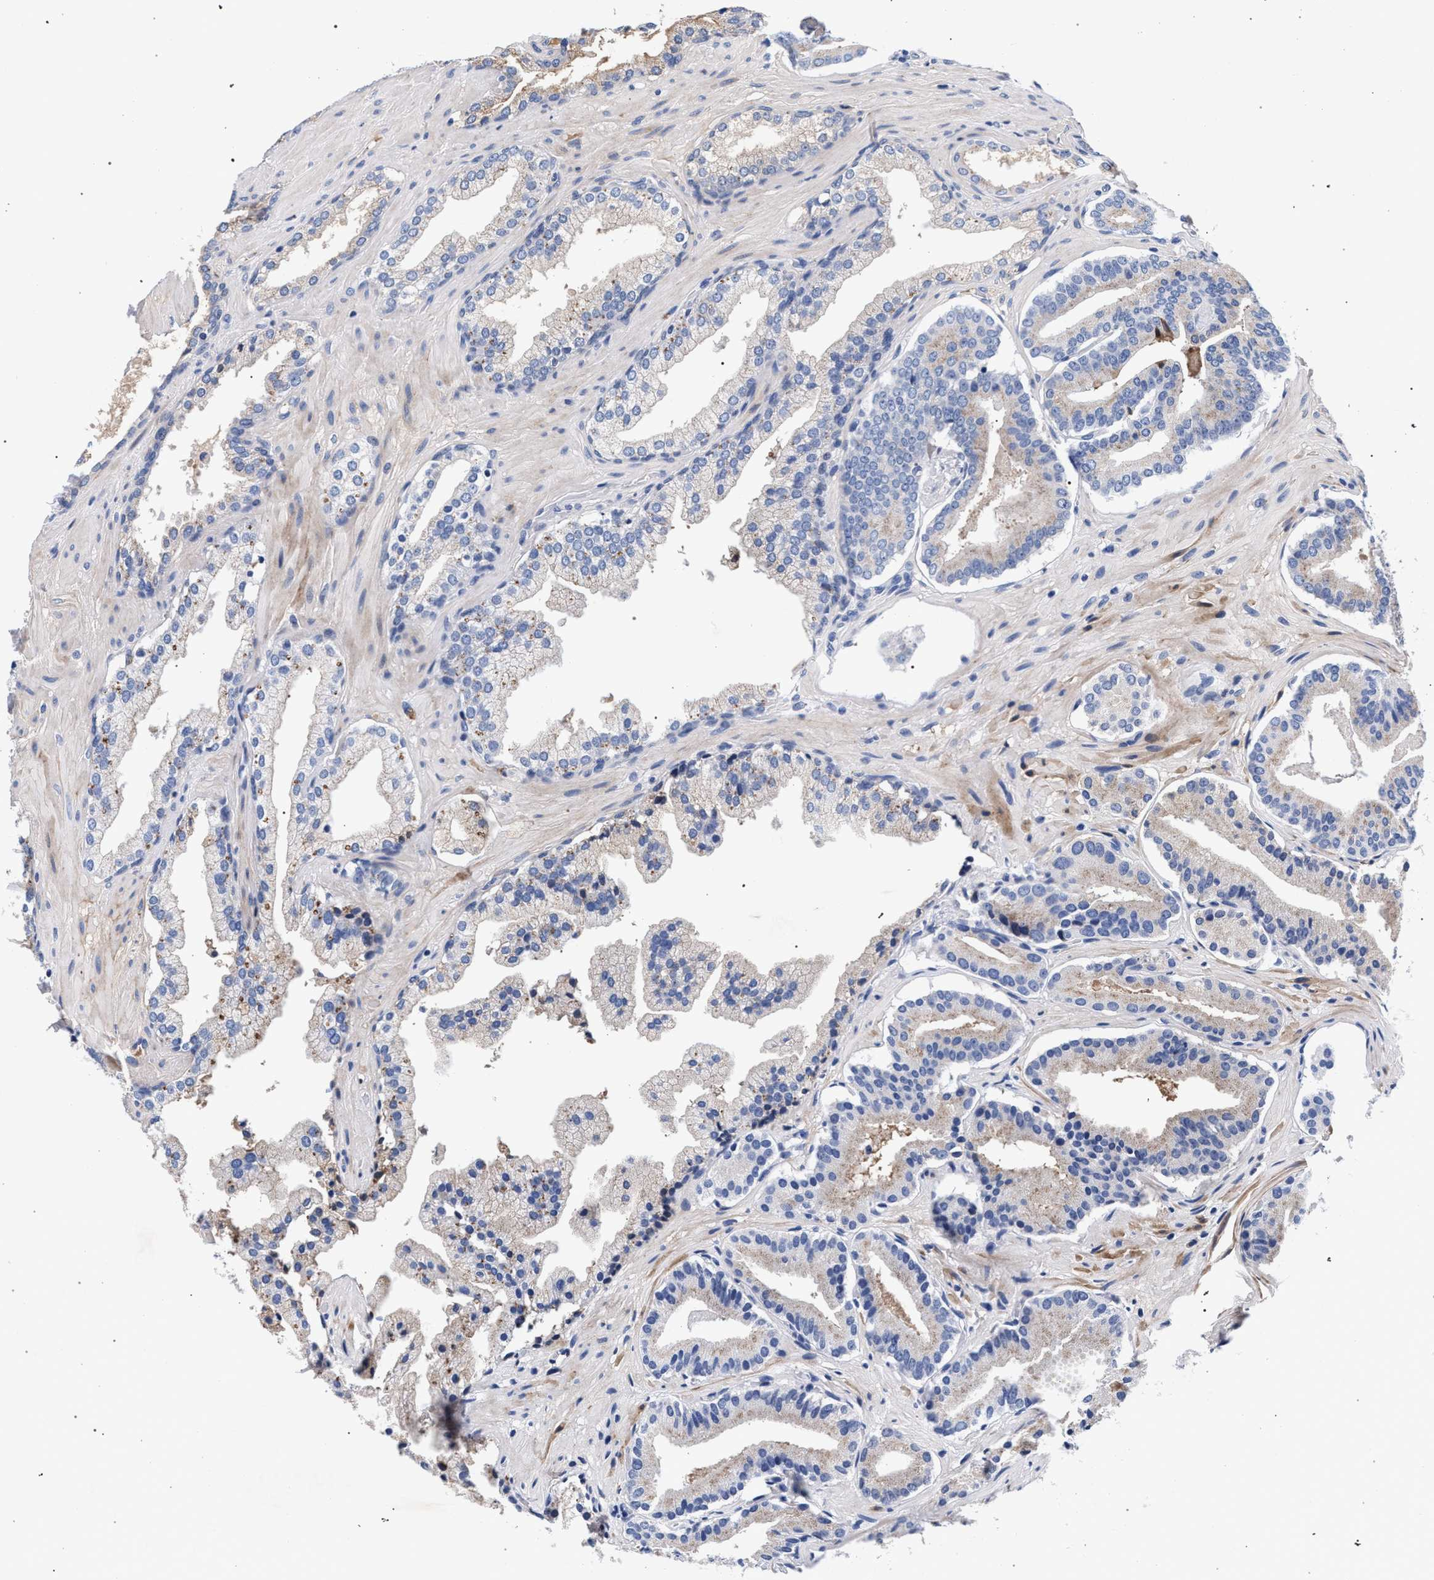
{"staining": {"intensity": "negative", "quantity": "none", "location": "none"}, "tissue": "prostate cancer", "cell_type": "Tumor cells", "image_type": "cancer", "snomed": [{"axis": "morphology", "description": "Adenocarcinoma, Low grade"}, {"axis": "topography", "description": "Prostate"}], "caption": "Human prostate cancer stained for a protein using immunohistochemistry exhibits no staining in tumor cells.", "gene": "ACOX1", "patient": {"sex": "male", "age": 51}}